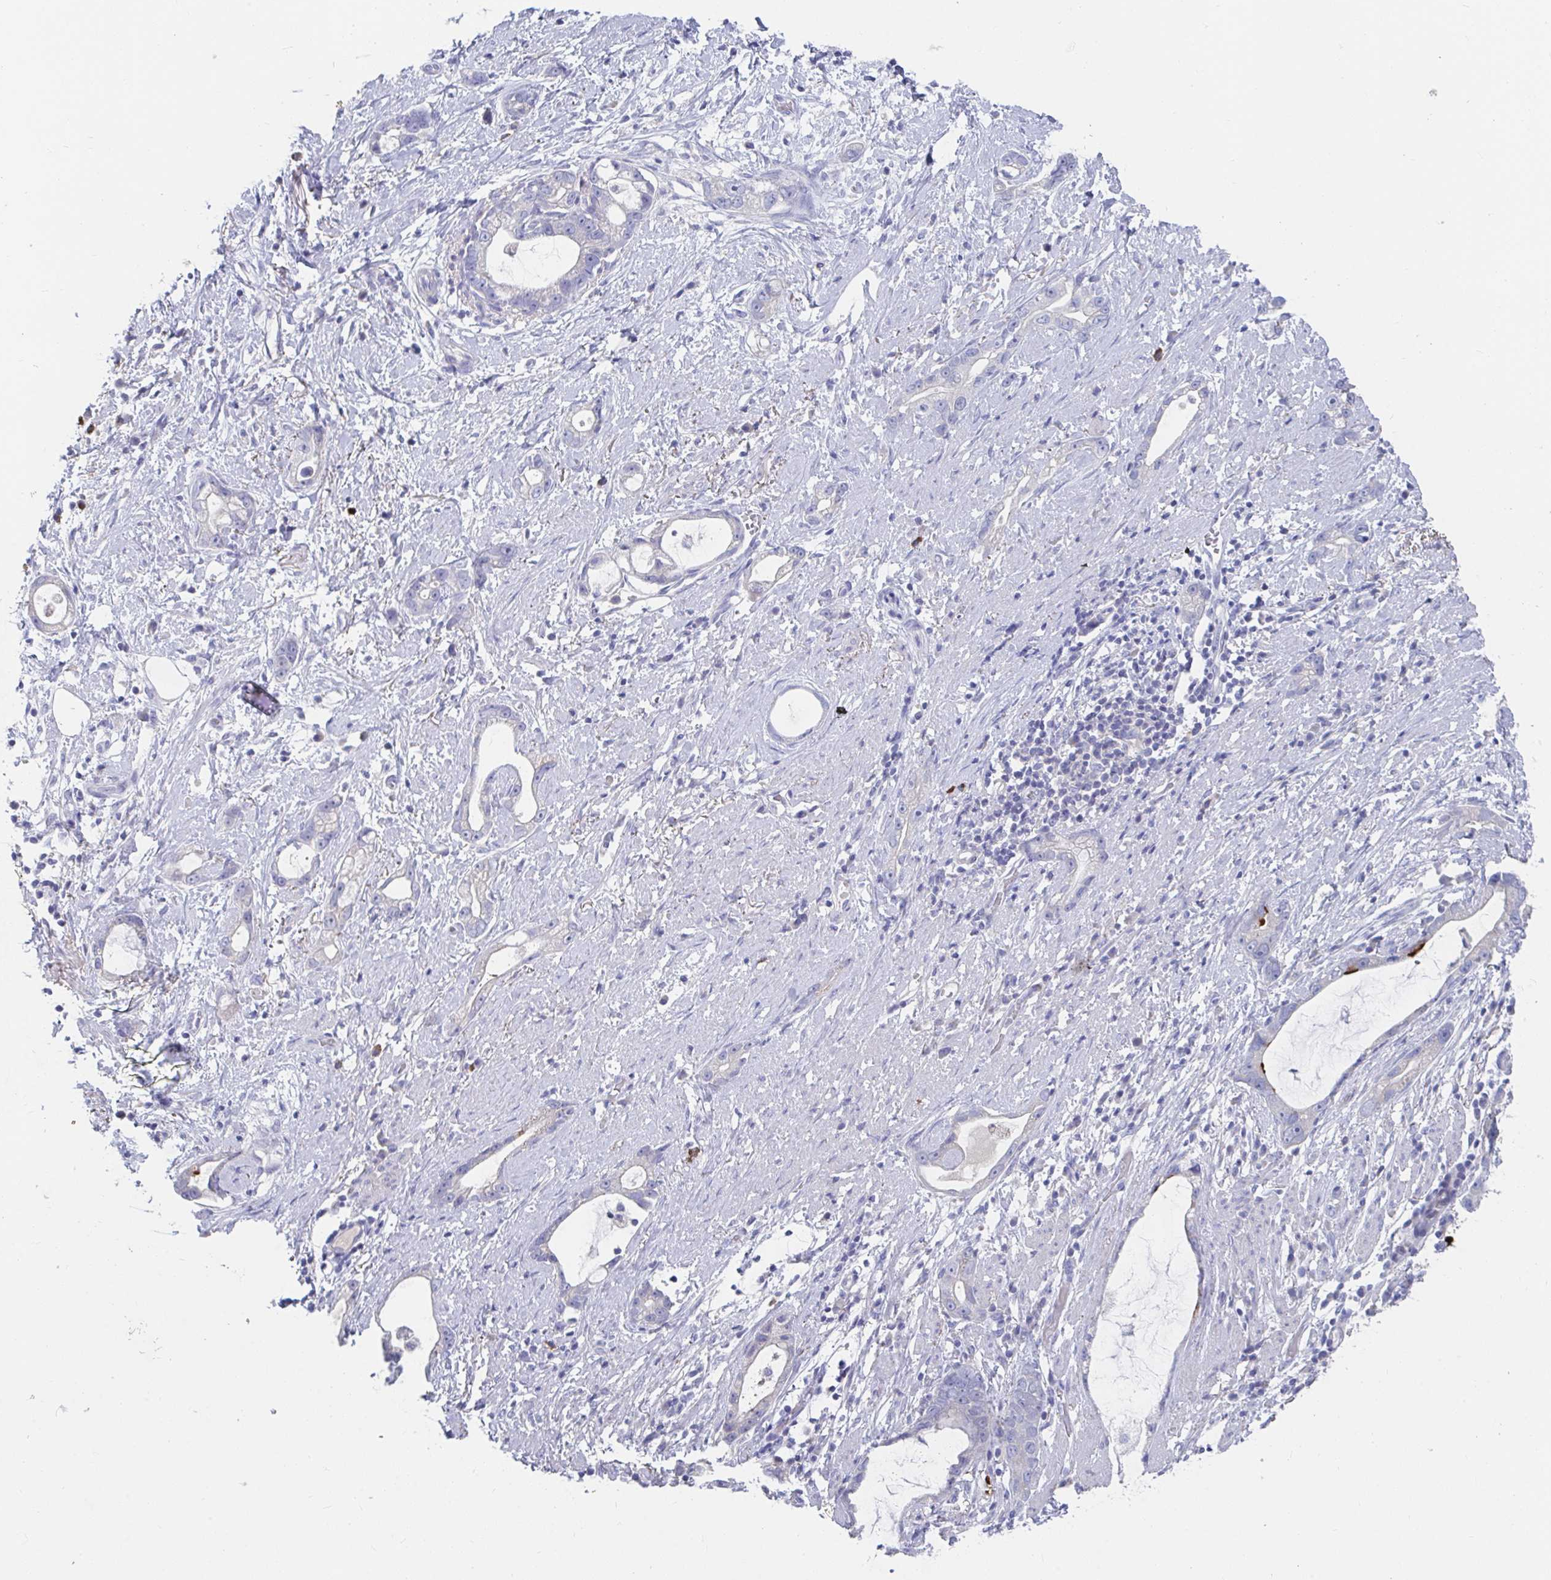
{"staining": {"intensity": "negative", "quantity": "none", "location": "none"}, "tissue": "stomach cancer", "cell_type": "Tumor cells", "image_type": "cancer", "snomed": [{"axis": "morphology", "description": "Adenocarcinoma, NOS"}, {"axis": "topography", "description": "Stomach"}], "caption": "An image of stomach cancer (adenocarcinoma) stained for a protein demonstrates no brown staining in tumor cells. (Brightfield microscopy of DAB immunohistochemistry at high magnification).", "gene": "KCNK5", "patient": {"sex": "male", "age": 55}}